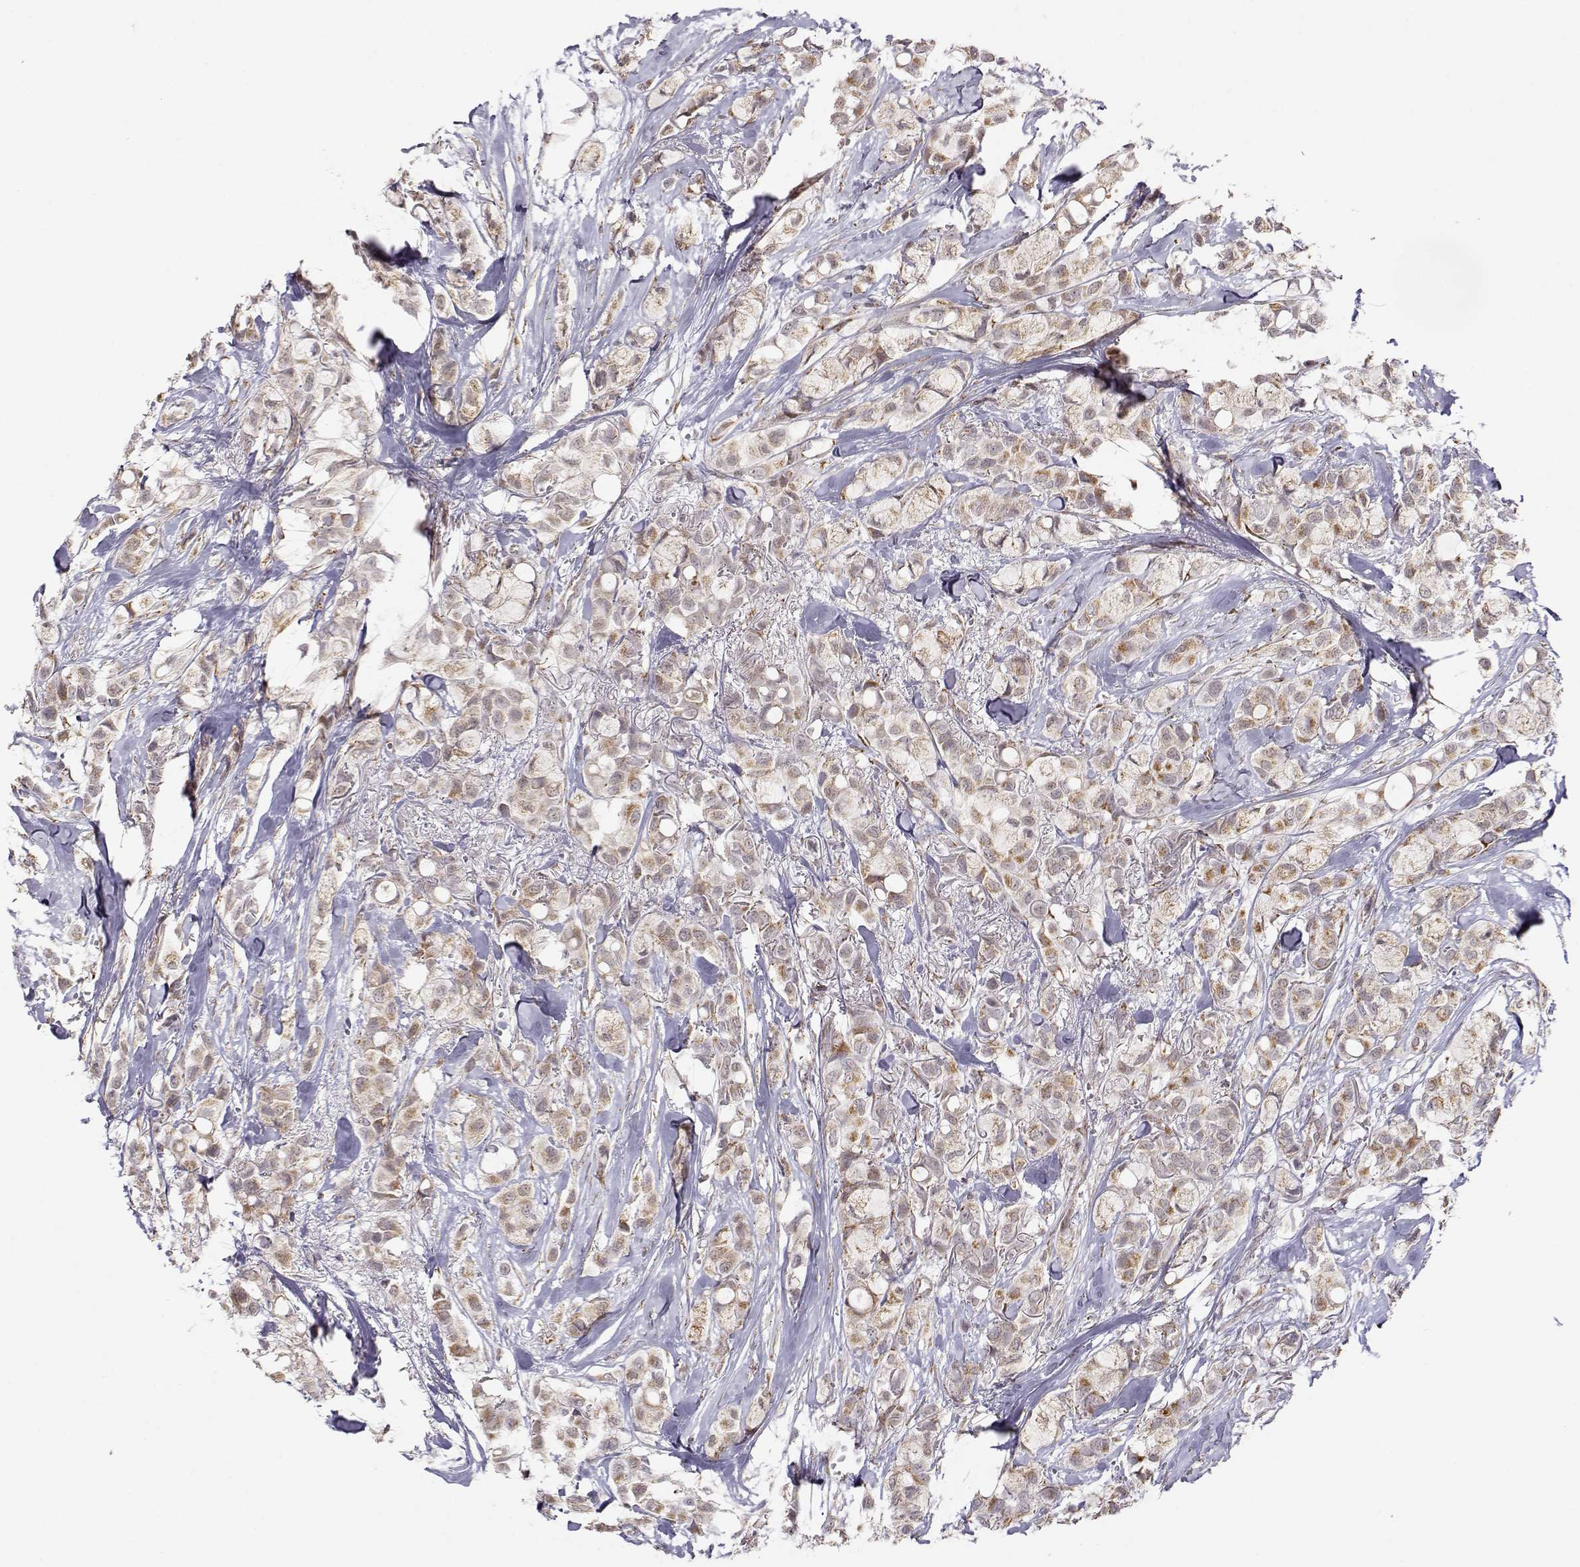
{"staining": {"intensity": "weak", "quantity": ">75%", "location": "cytoplasmic/membranous"}, "tissue": "breast cancer", "cell_type": "Tumor cells", "image_type": "cancer", "snomed": [{"axis": "morphology", "description": "Duct carcinoma"}, {"axis": "topography", "description": "Breast"}], "caption": "The immunohistochemical stain shows weak cytoplasmic/membranous staining in tumor cells of infiltrating ductal carcinoma (breast) tissue.", "gene": "EXOG", "patient": {"sex": "female", "age": 85}}